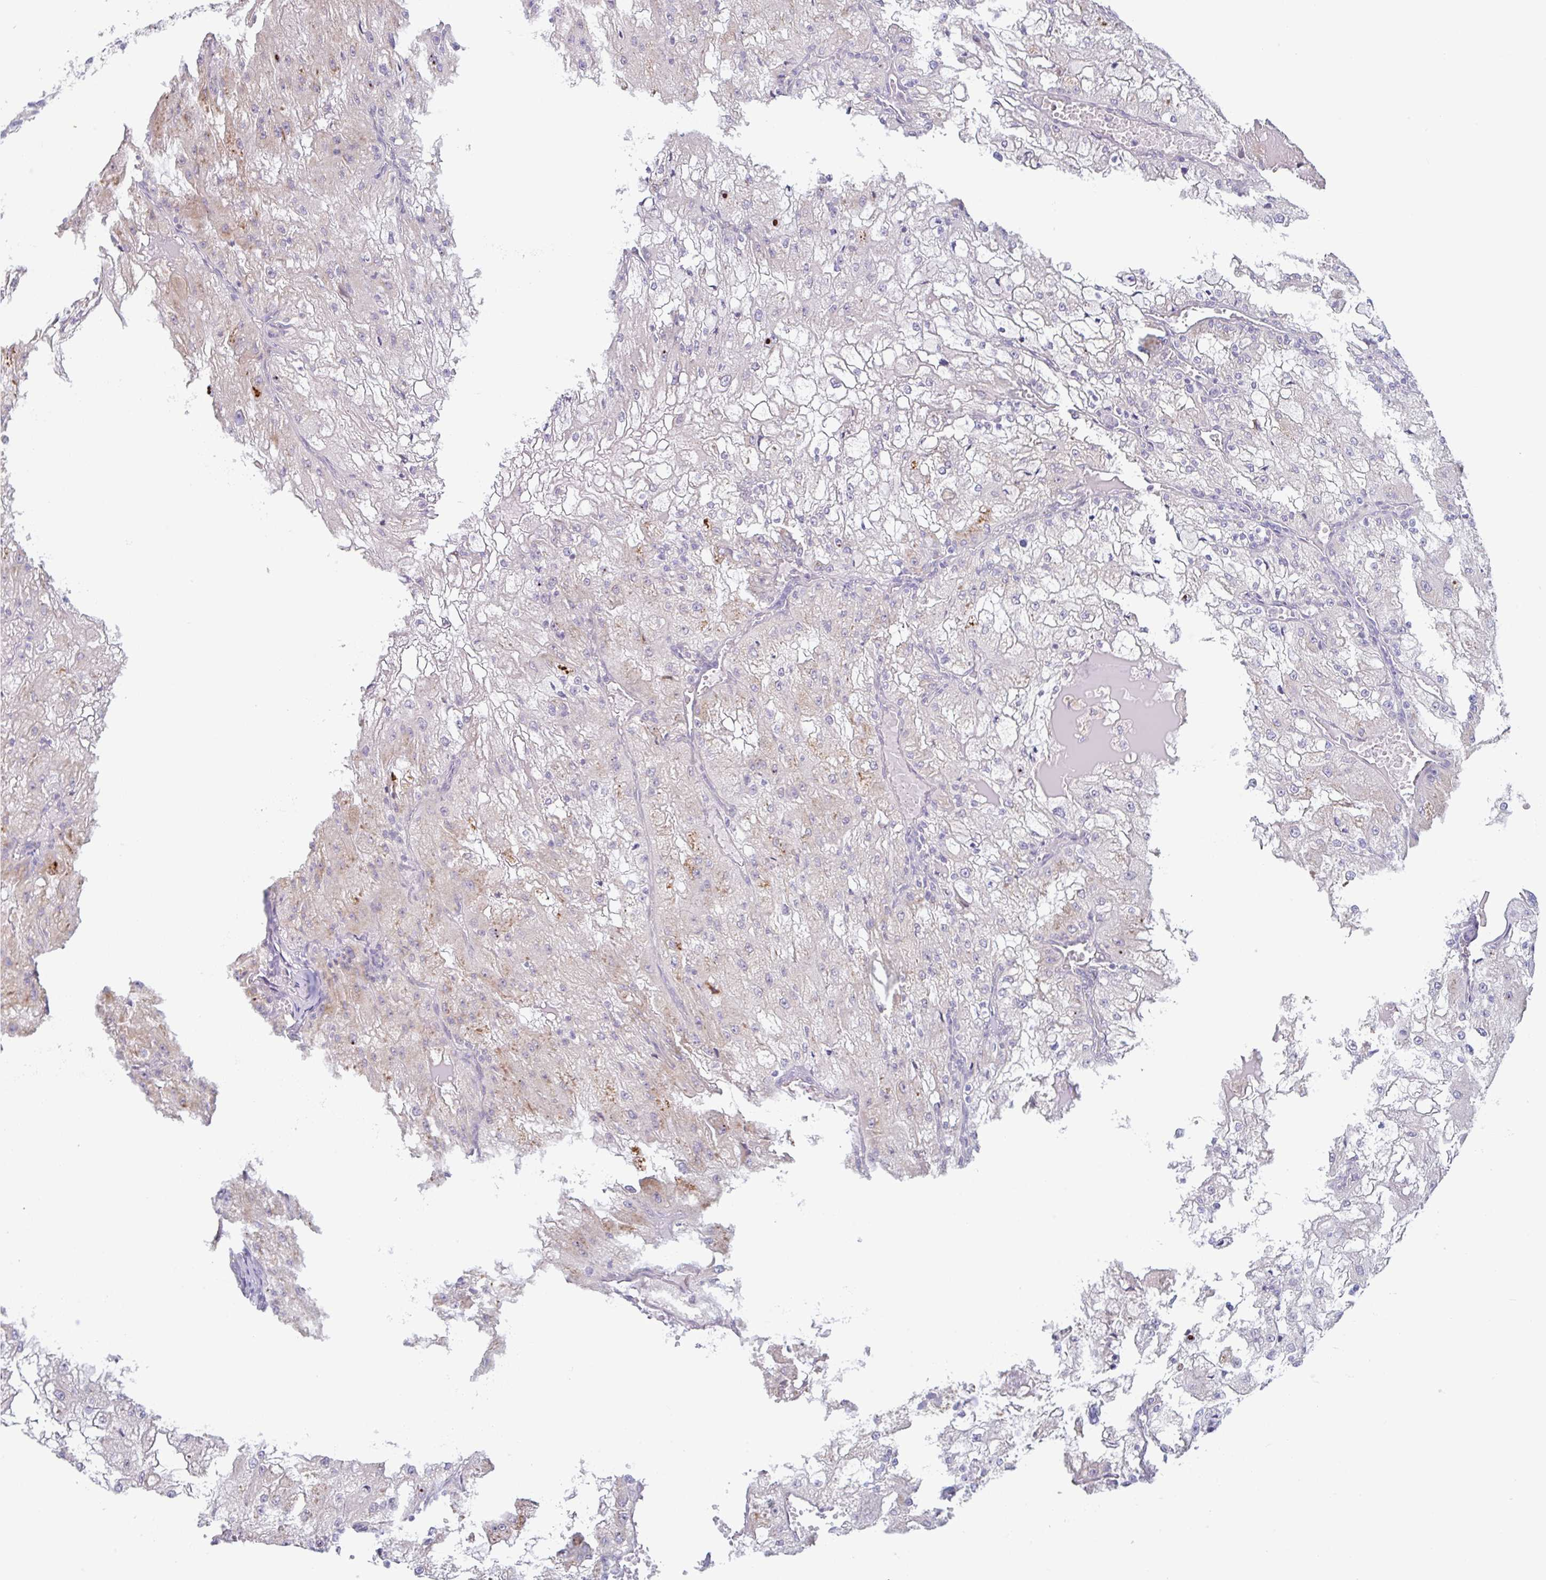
{"staining": {"intensity": "negative", "quantity": "none", "location": "none"}, "tissue": "renal cancer", "cell_type": "Tumor cells", "image_type": "cancer", "snomed": [{"axis": "morphology", "description": "Adenocarcinoma, NOS"}, {"axis": "topography", "description": "Kidney"}], "caption": "DAB immunohistochemical staining of renal adenocarcinoma shows no significant staining in tumor cells. The staining was performed using DAB to visualize the protein expression in brown, while the nuclei were stained in blue with hematoxylin (Magnification: 20x).", "gene": "RIT1", "patient": {"sex": "female", "age": 74}}